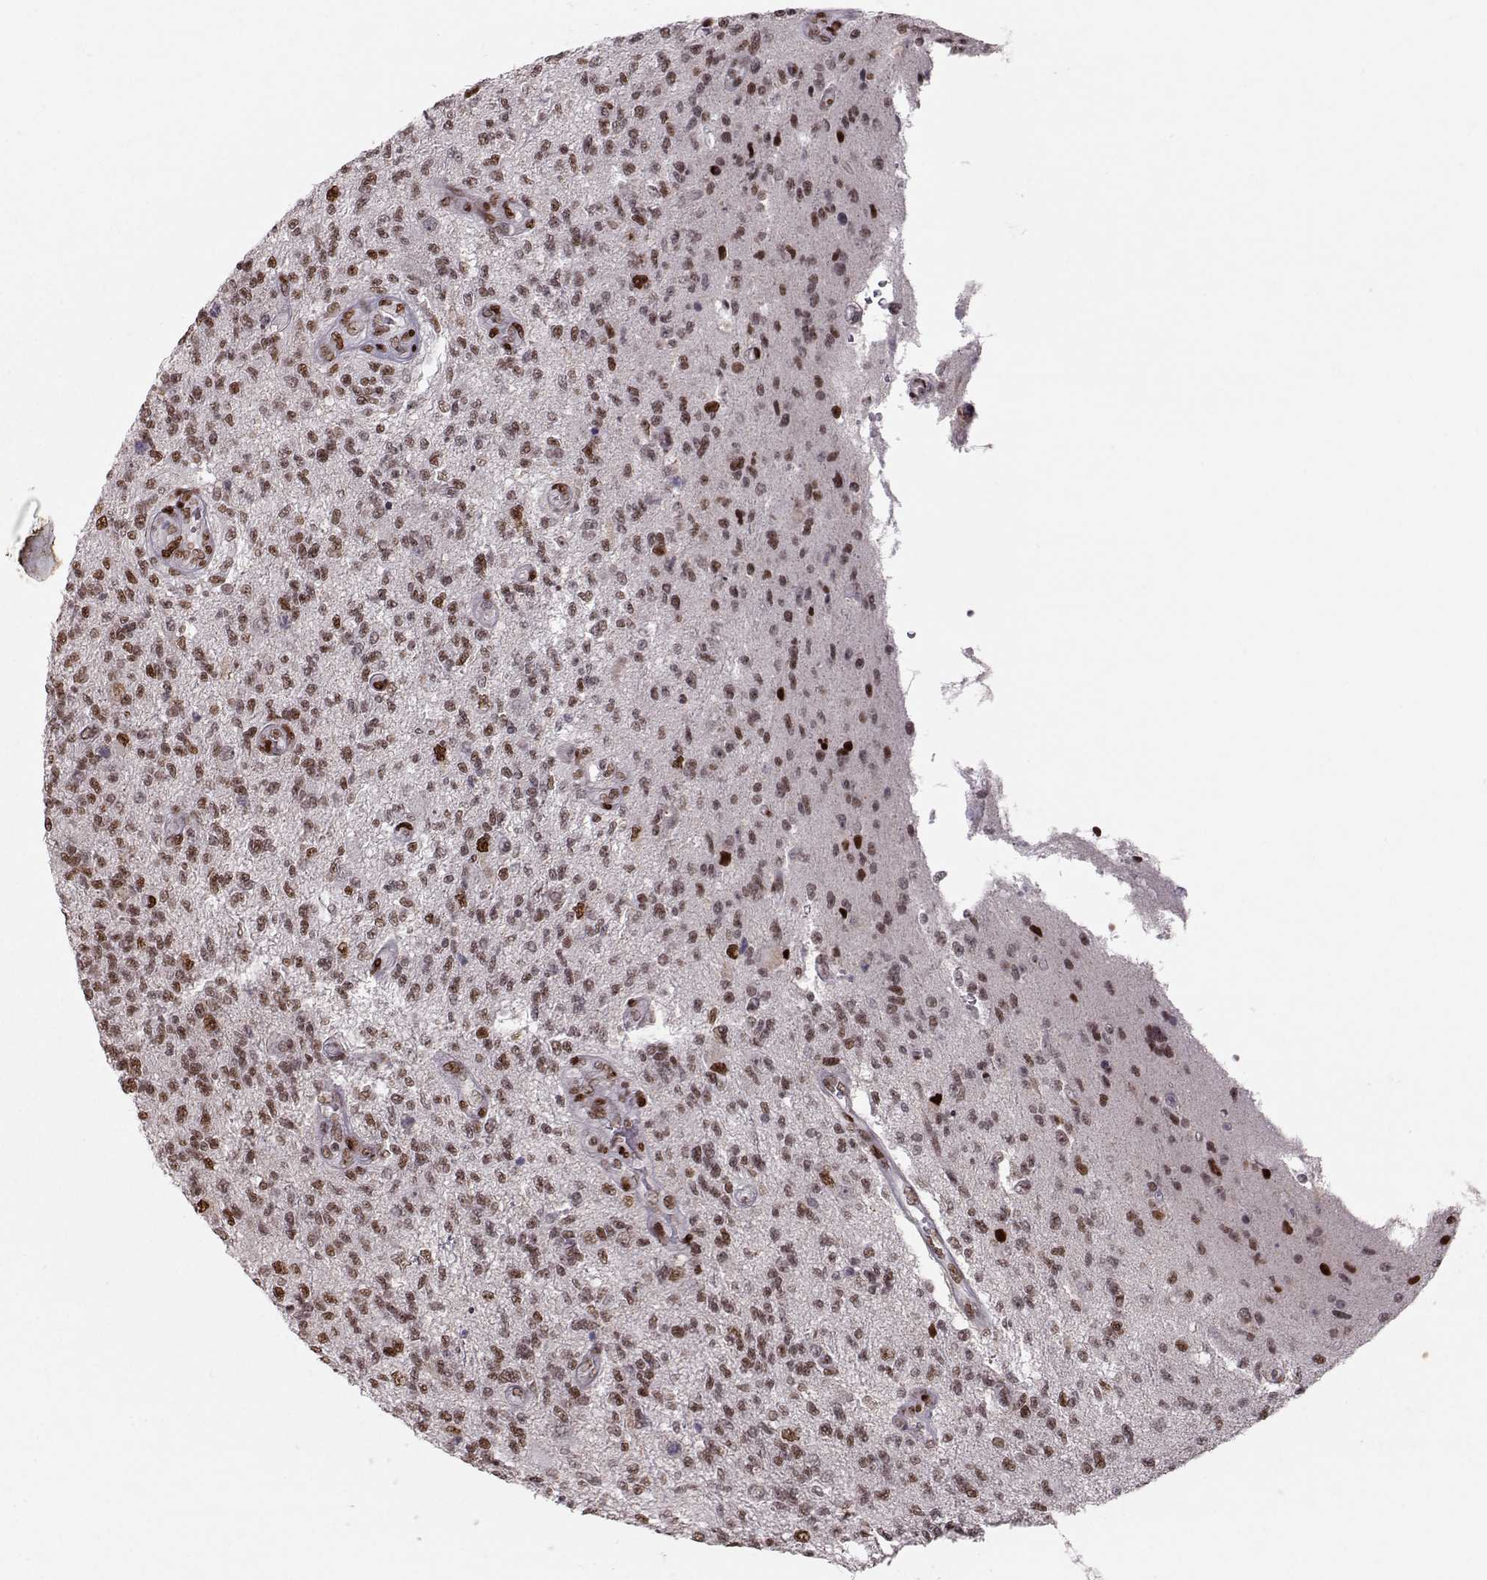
{"staining": {"intensity": "moderate", "quantity": ">75%", "location": "nuclear"}, "tissue": "glioma", "cell_type": "Tumor cells", "image_type": "cancer", "snomed": [{"axis": "morphology", "description": "Glioma, malignant, High grade"}, {"axis": "topography", "description": "Brain"}], "caption": "Tumor cells show moderate nuclear expression in about >75% of cells in malignant high-grade glioma.", "gene": "SNAPC2", "patient": {"sex": "male", "age": 56}}